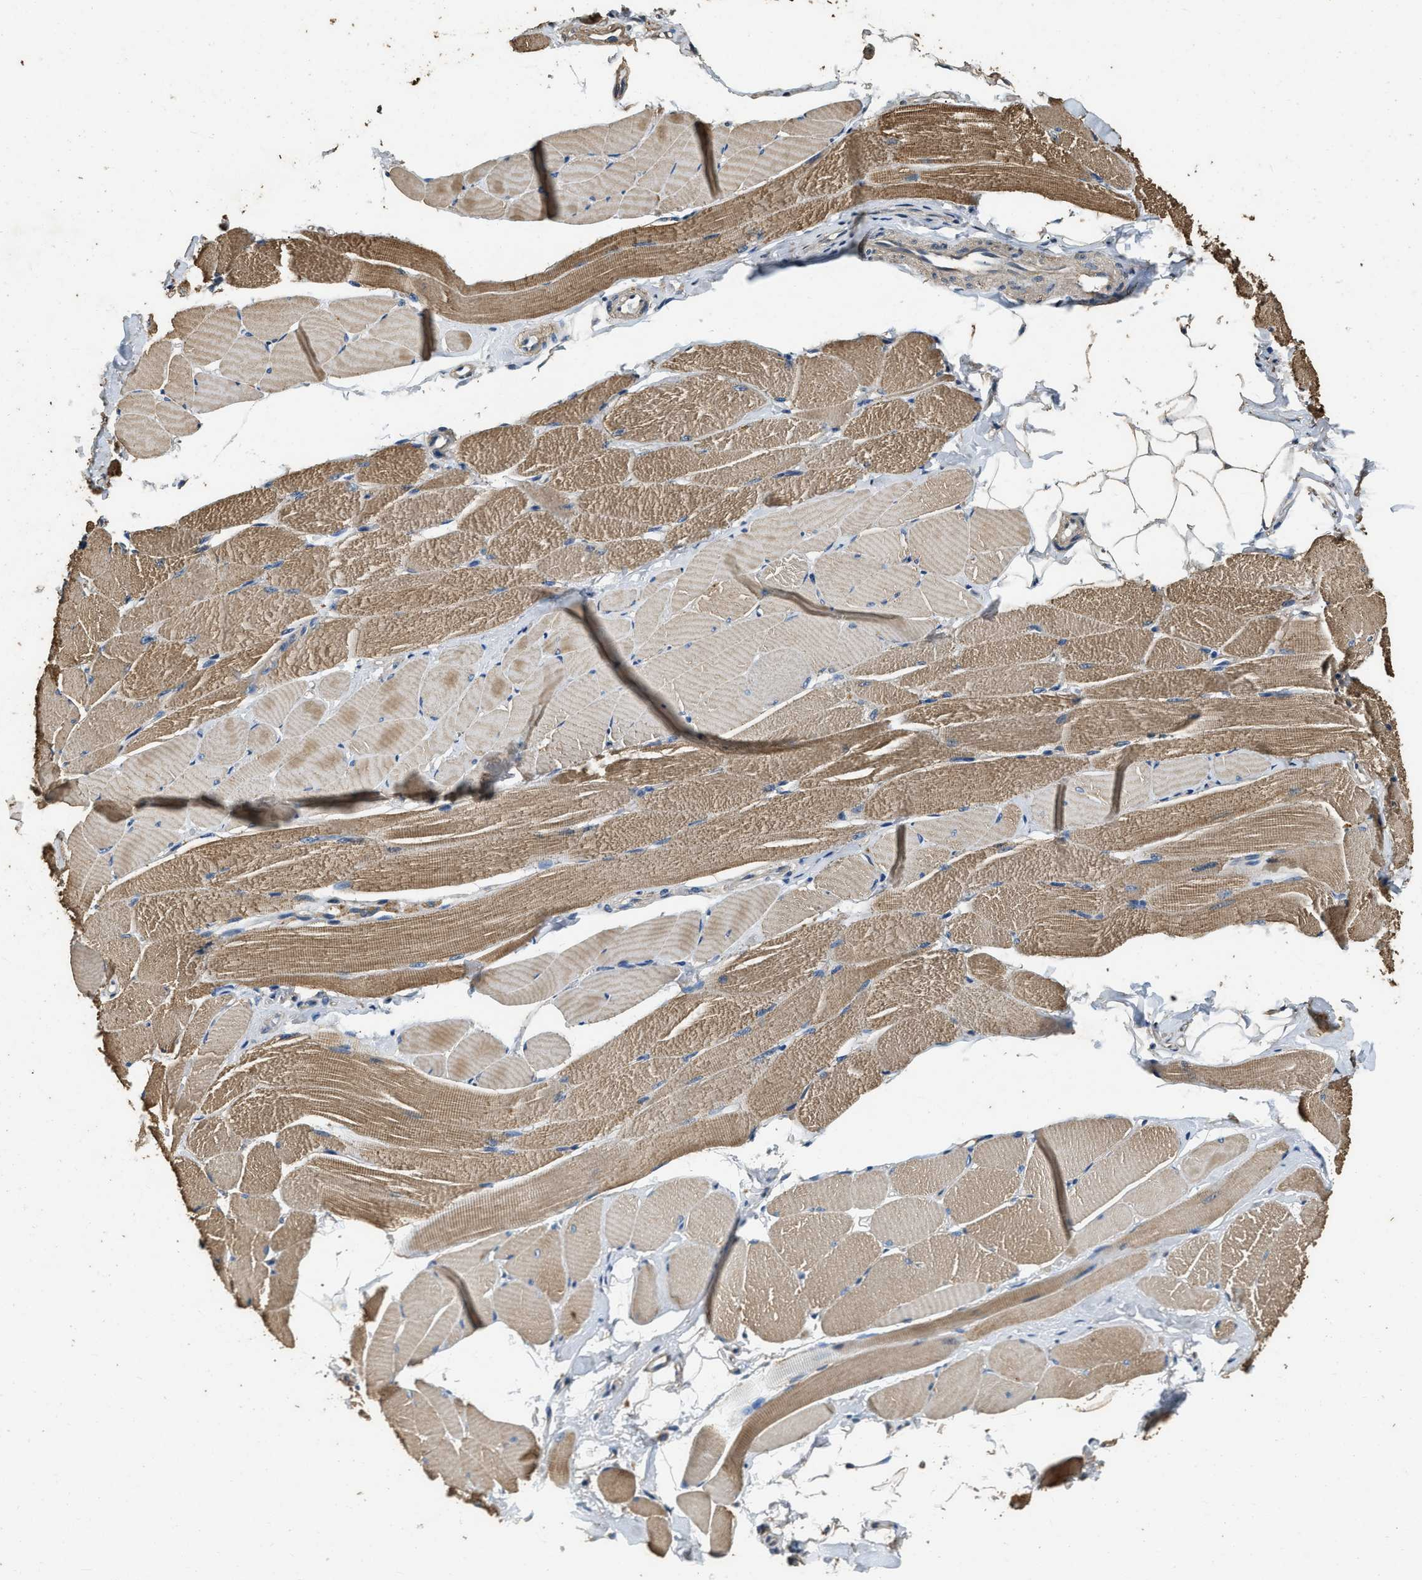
{"staining": {"intensity": "moderate", "quantity": ">75%", "location": "cytoplasmic/membranous"}, "tissue": "skeletal muscle", "cell_type": "Myocytes", "image_type": "normal", "snomed": [{"axis": "morphology", "description": "Normal tissue, NOS"}, {"axis": "topography", "description": "Skeletal muscle"}, {"axis": "topography", "description": "Peripheral nerve tissue"}], "caption": "Skeletal muscle stained for a protein exhibits moderate cytoplasmic/membranous positivity in myocytes. (DAB IHC with brightfield microscopy, high magnification).", "gene": "MIB1", "patient": {"sex": "female", "age": 84}}